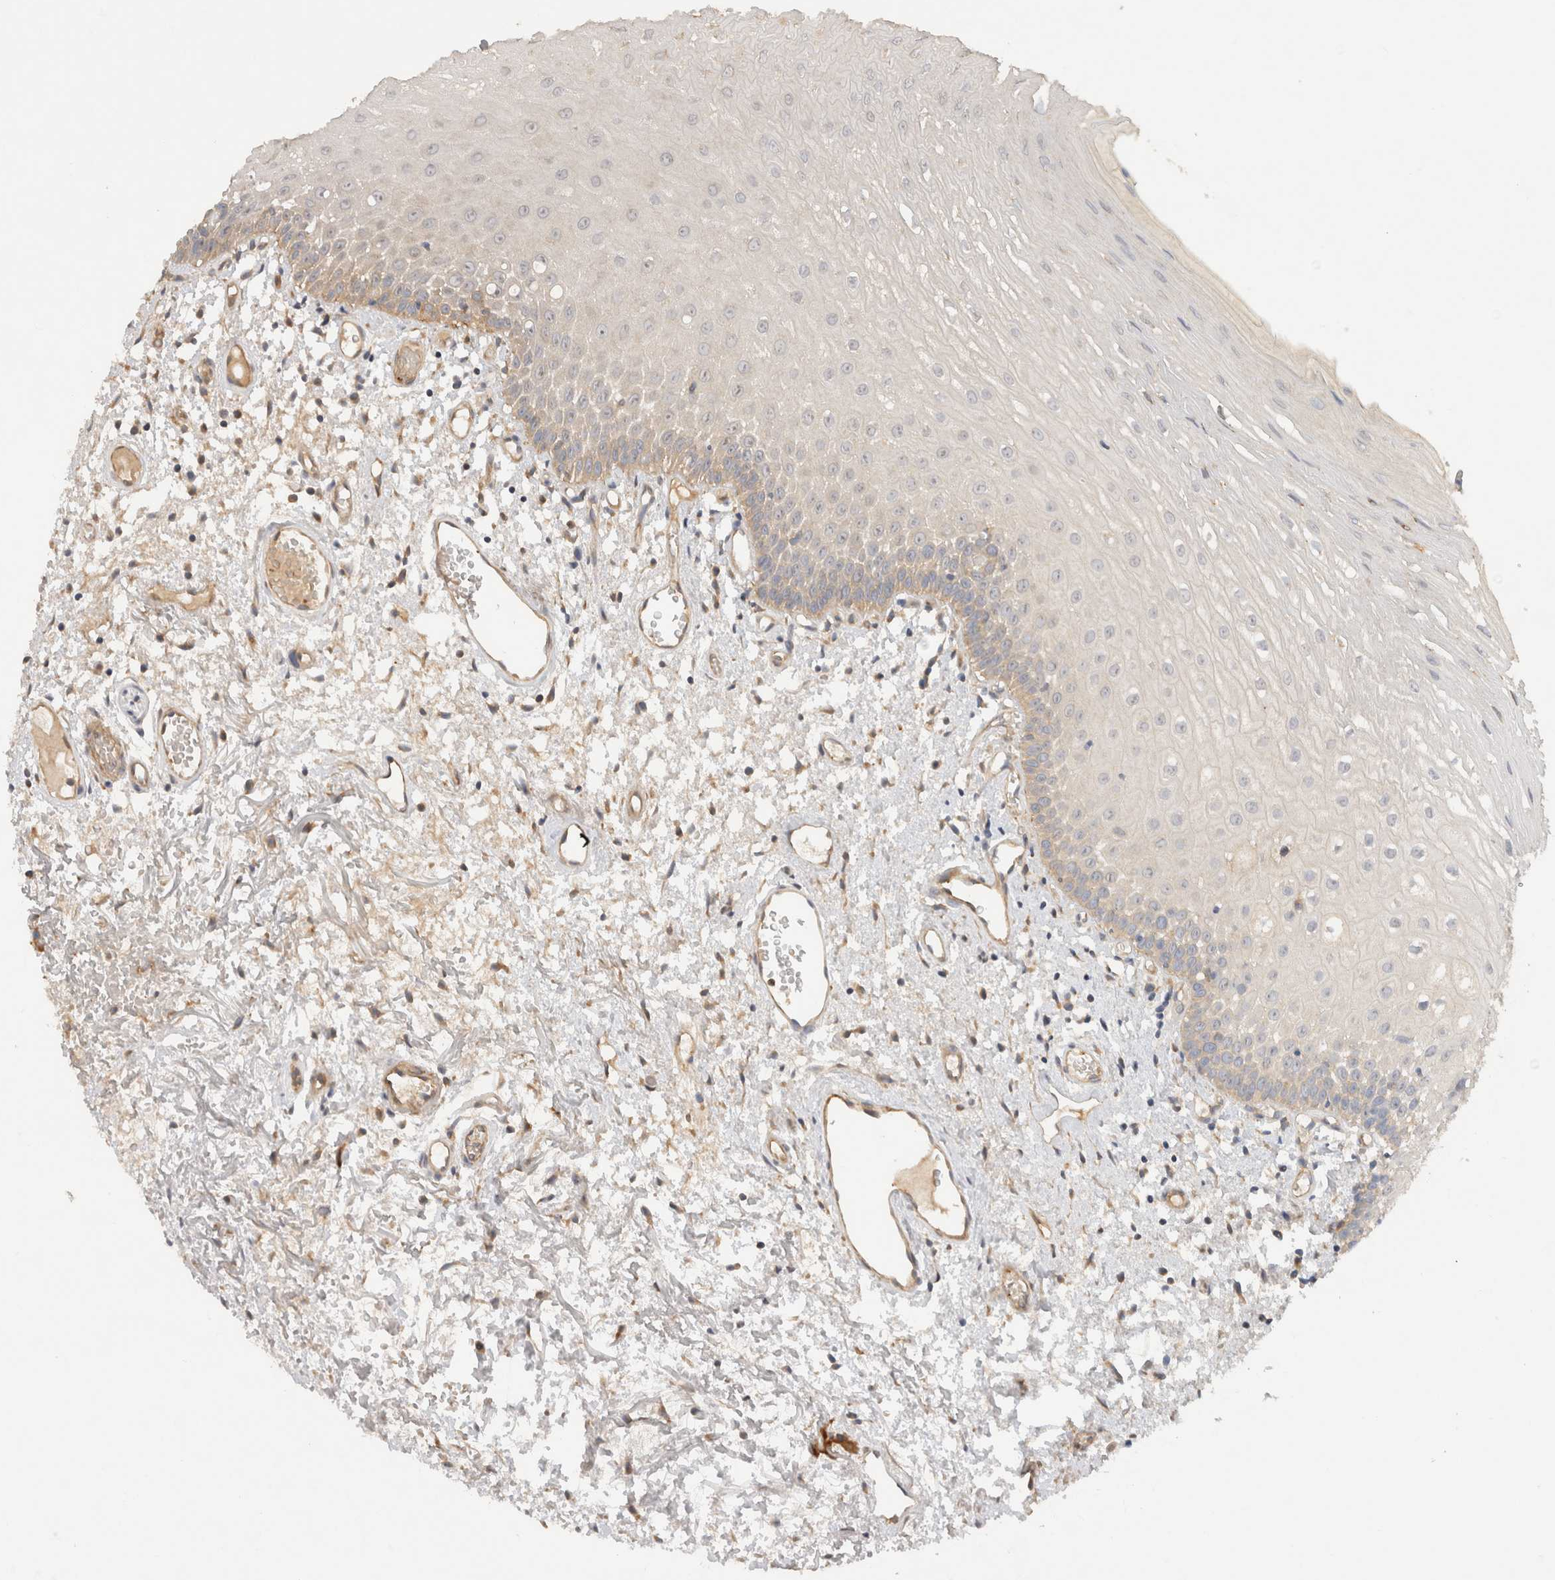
{"staining": {"intensity": "weak", "quantity": "<25%", "location": "cytoplasmic/membranous"}, "tissue": "oral mucosa", "cell_type": "Squamous epithelial cells", "image_type": "normal", "snomed": [{"axis": "morphology", "description": "Normal tissue, NOS"}, {"axis": "topography", "description": "Oral tissue"}], "caption": "A histopathology image of oral mucosa stained for a protein demonstrates no brown staining in squamous epithelial cells.", "gene": "C8orf44", "patient": {"sex": "male", "age": 52}}